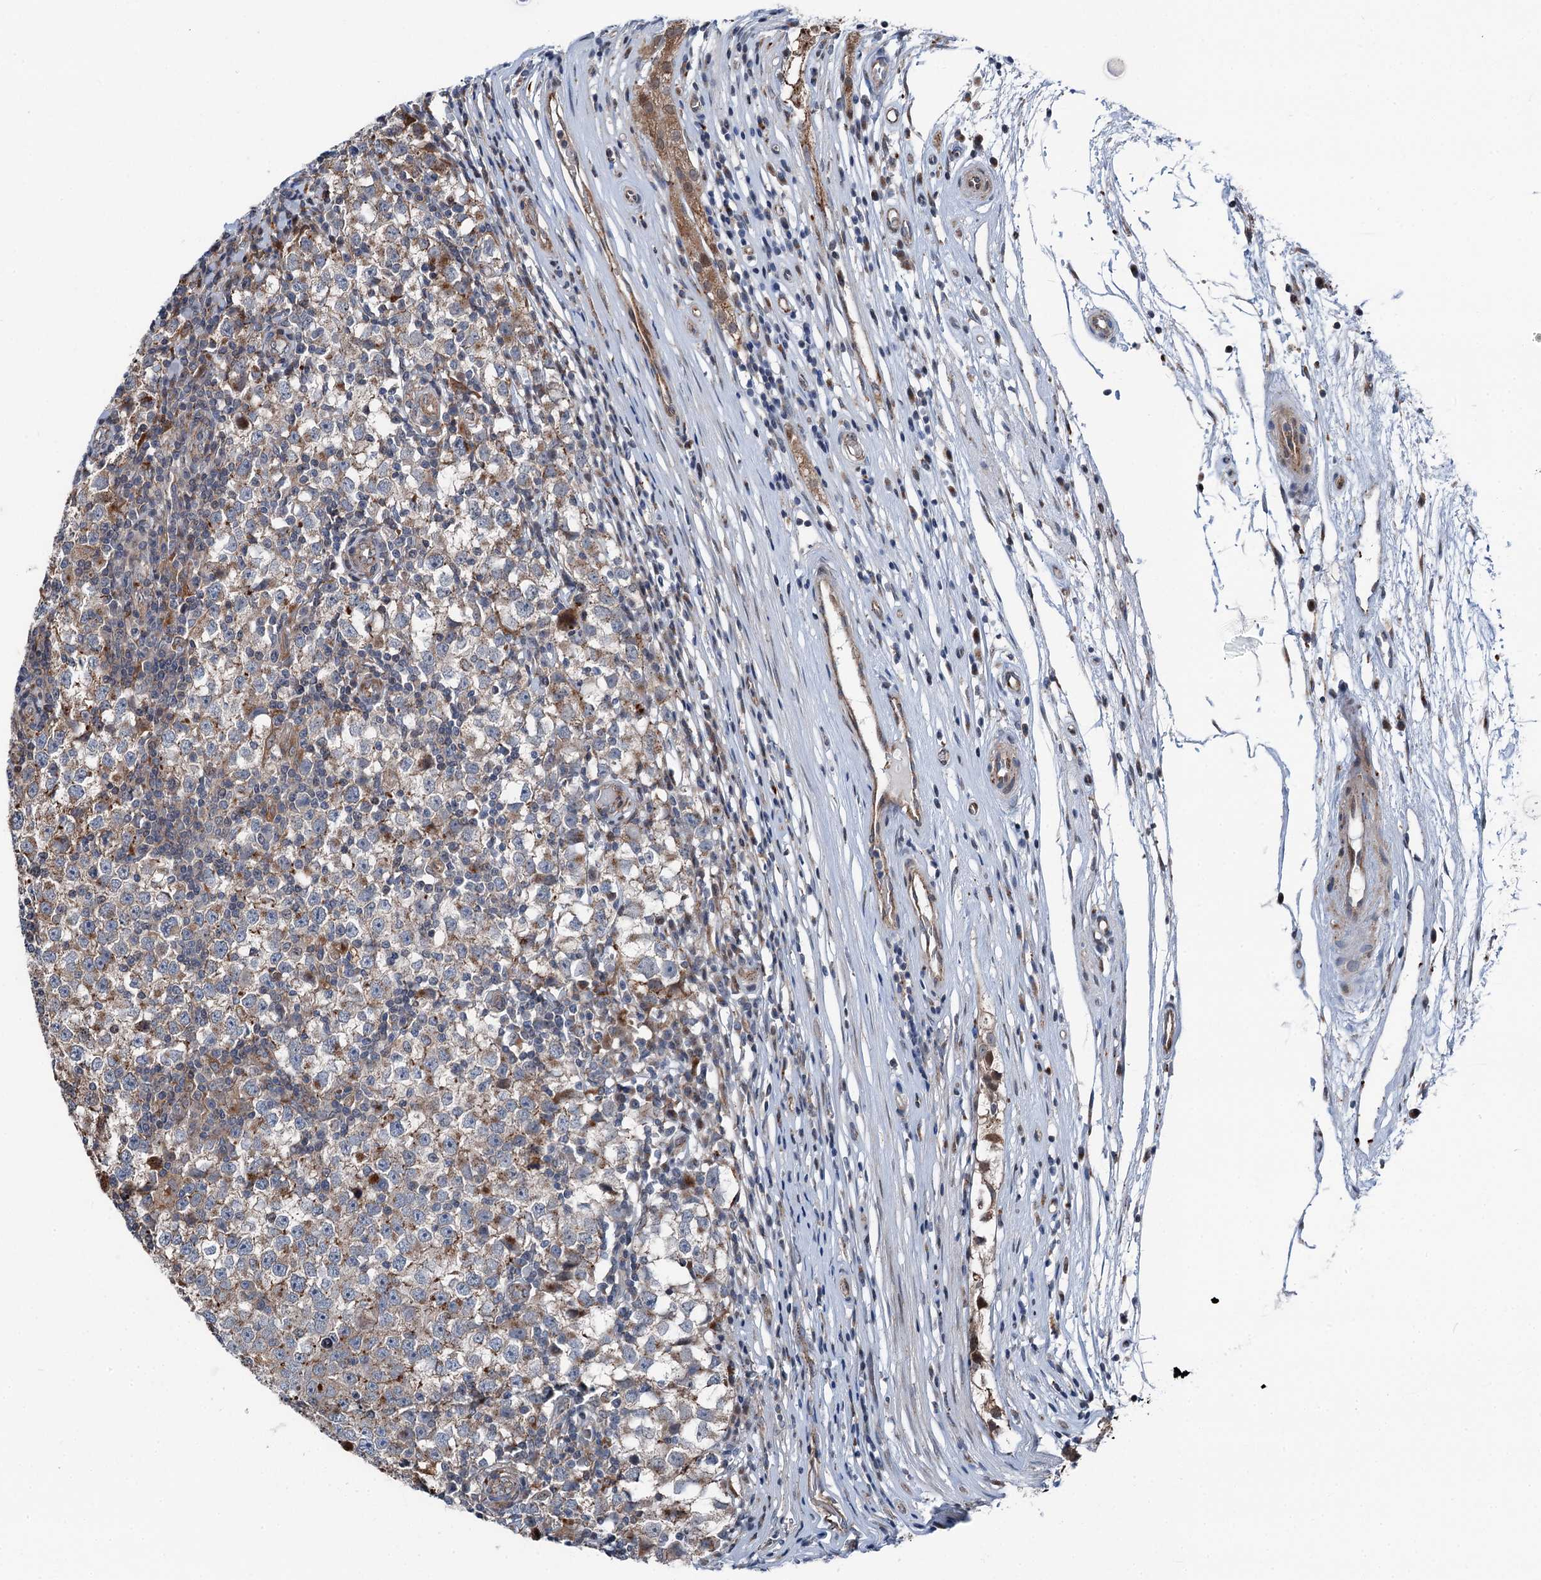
{"staining": {"intensity": "weak", "quantity": "25%-75%", "location": "cytoplasmic/membranous"}, "tissue": "testis cancer", "cell_type": "Tumor cells", "image_type": "cancer", "snomed": [{"axis": "morphology", "description": "Seminoma, NOS"}, {"axis": "topography", "description": "Testis"}], "caption": "Testis cancer (seminoma) stained with a protein marker displays weak staining in tumor cells.", "gene": "POLR1D", "patient": {"sex": "male", "age": 65}}